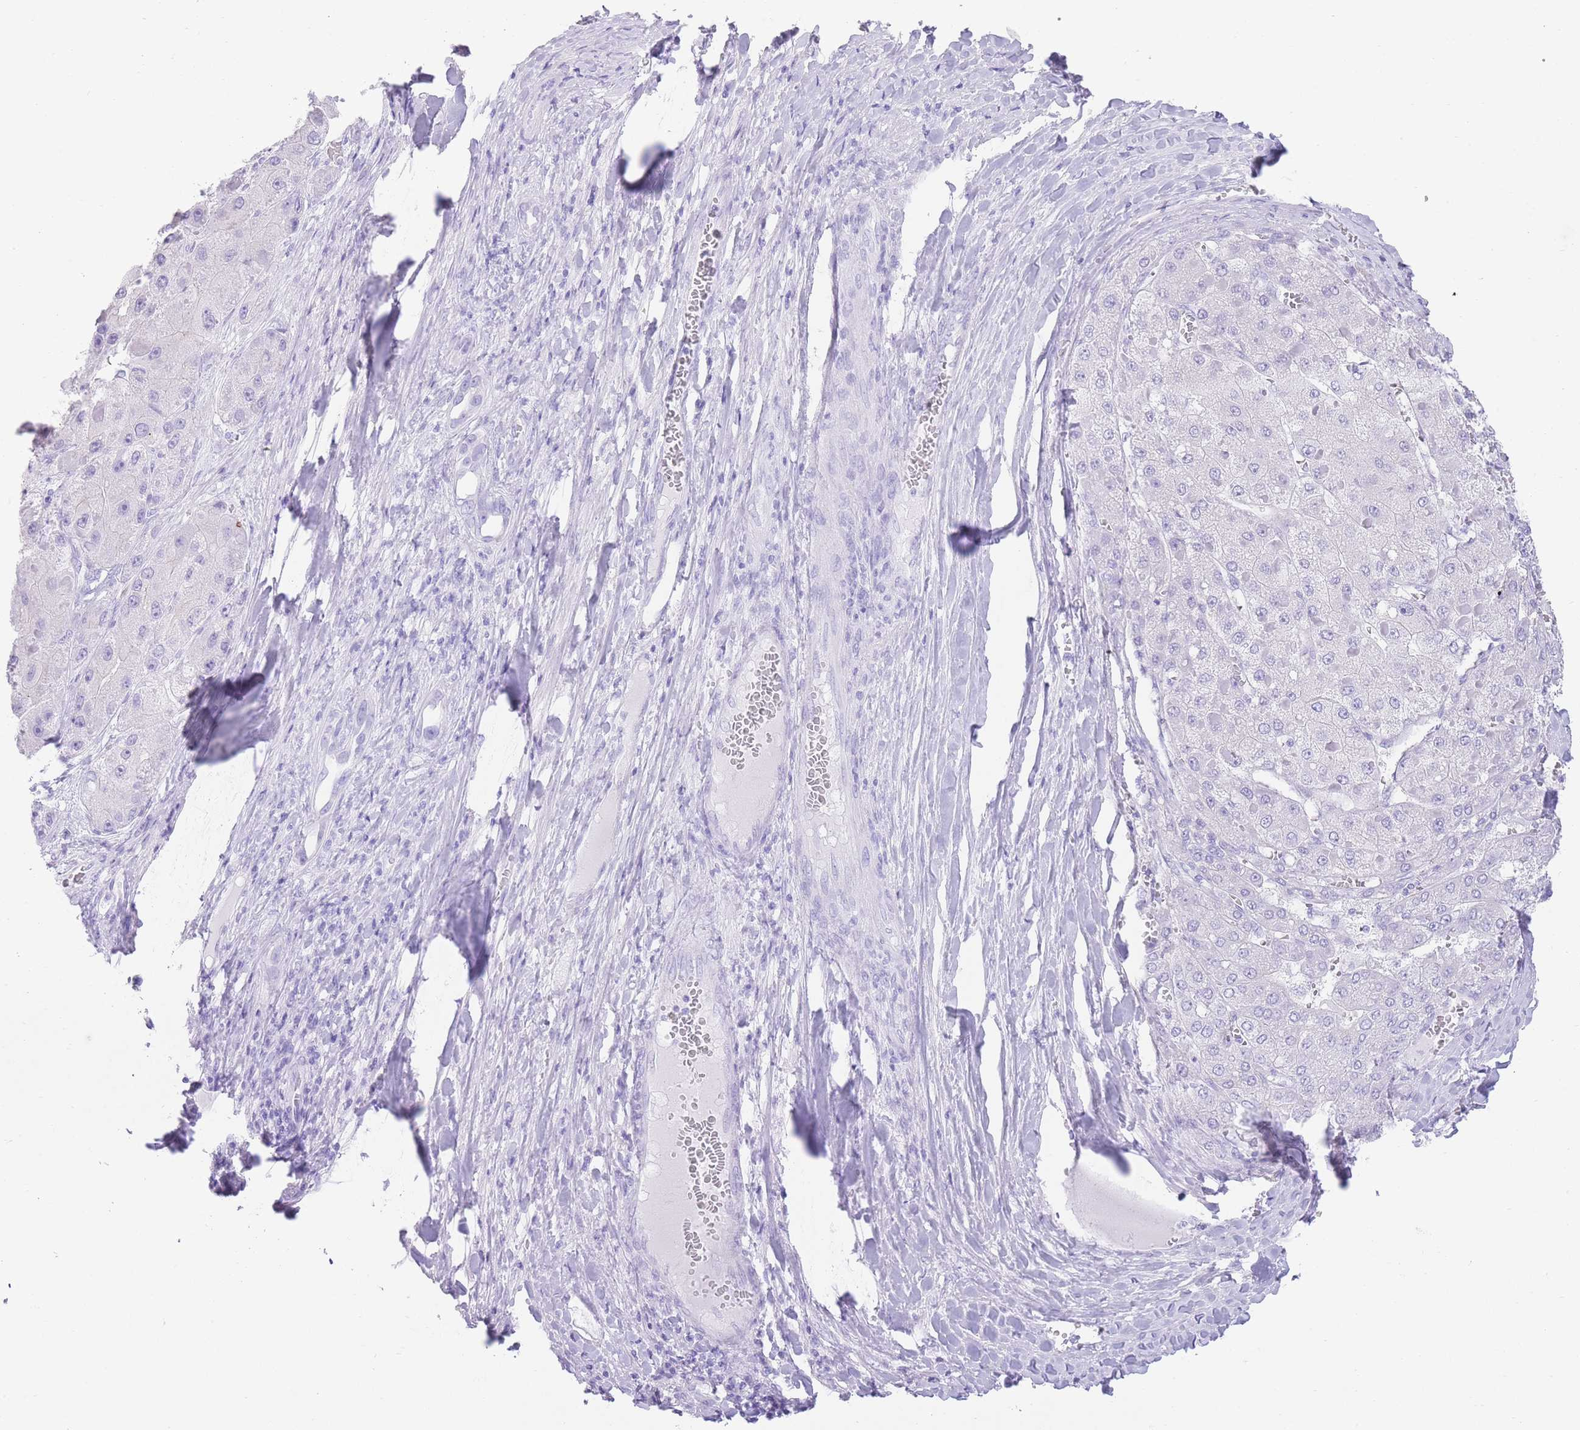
{"staining": {"intensity": "negative", "quantity": "none", "location": "none"}, "tissue": "liver cancer", "cell_type": "Tumor cells", "image_type": "cancer", "snomed": [{"axis": "morphology", "description": "Carcinoma, Hepatocellular, NOS"}, {"axis": "topography", "description": "Liver"}], "caption": "Immunohistochemistry (IHC) photomicrograph of neoplastic tissue: human liver cancer (hepatocellular carcinoma) stained with DAB (3,3'-diaminobenzidine) displays no significant protein positivity in tumor cells.", "gene": "ELOA2", "patient": {"sex": "female", "age": 73}}